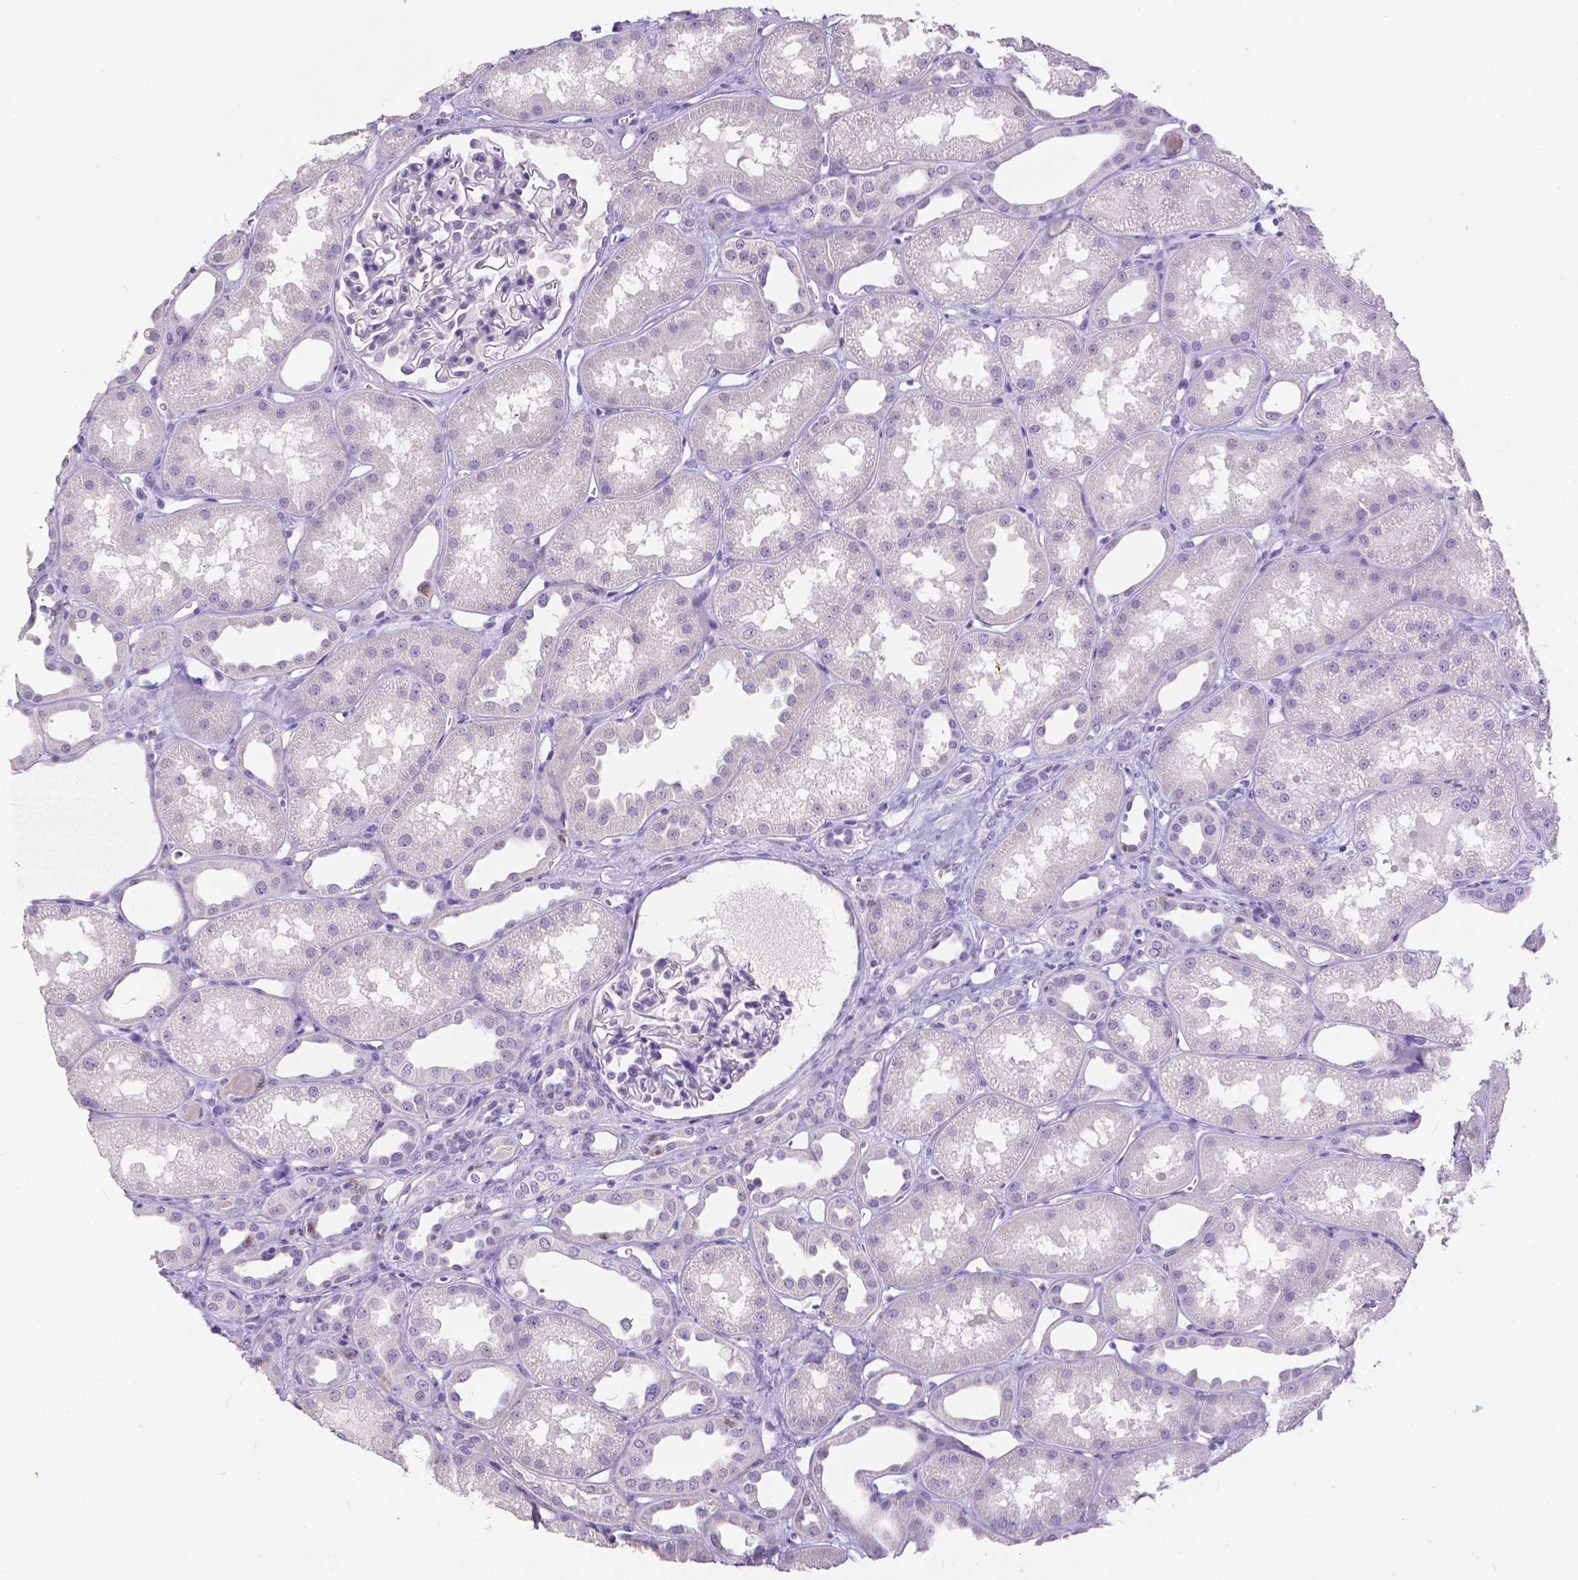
{"staining": {"intensity": "negative", "quantity": "none", "location": "none"}, "tissue": "kidney", "cell_type": "Cells in glomeruli", "image_type": "normal", "snomed": [{"axis": "morphology", "description": "Normal tissue, NOS"}, {"axis": "topography", "description": "Kidney"}], "caption": "The micrograph reveals no staining of cells in glomeruli in benign kidney. (DAB immunohistochemistry with hematoxylin counter stain).", "gene": "CD4", "patient": {"sex": "male", "age": 61}}